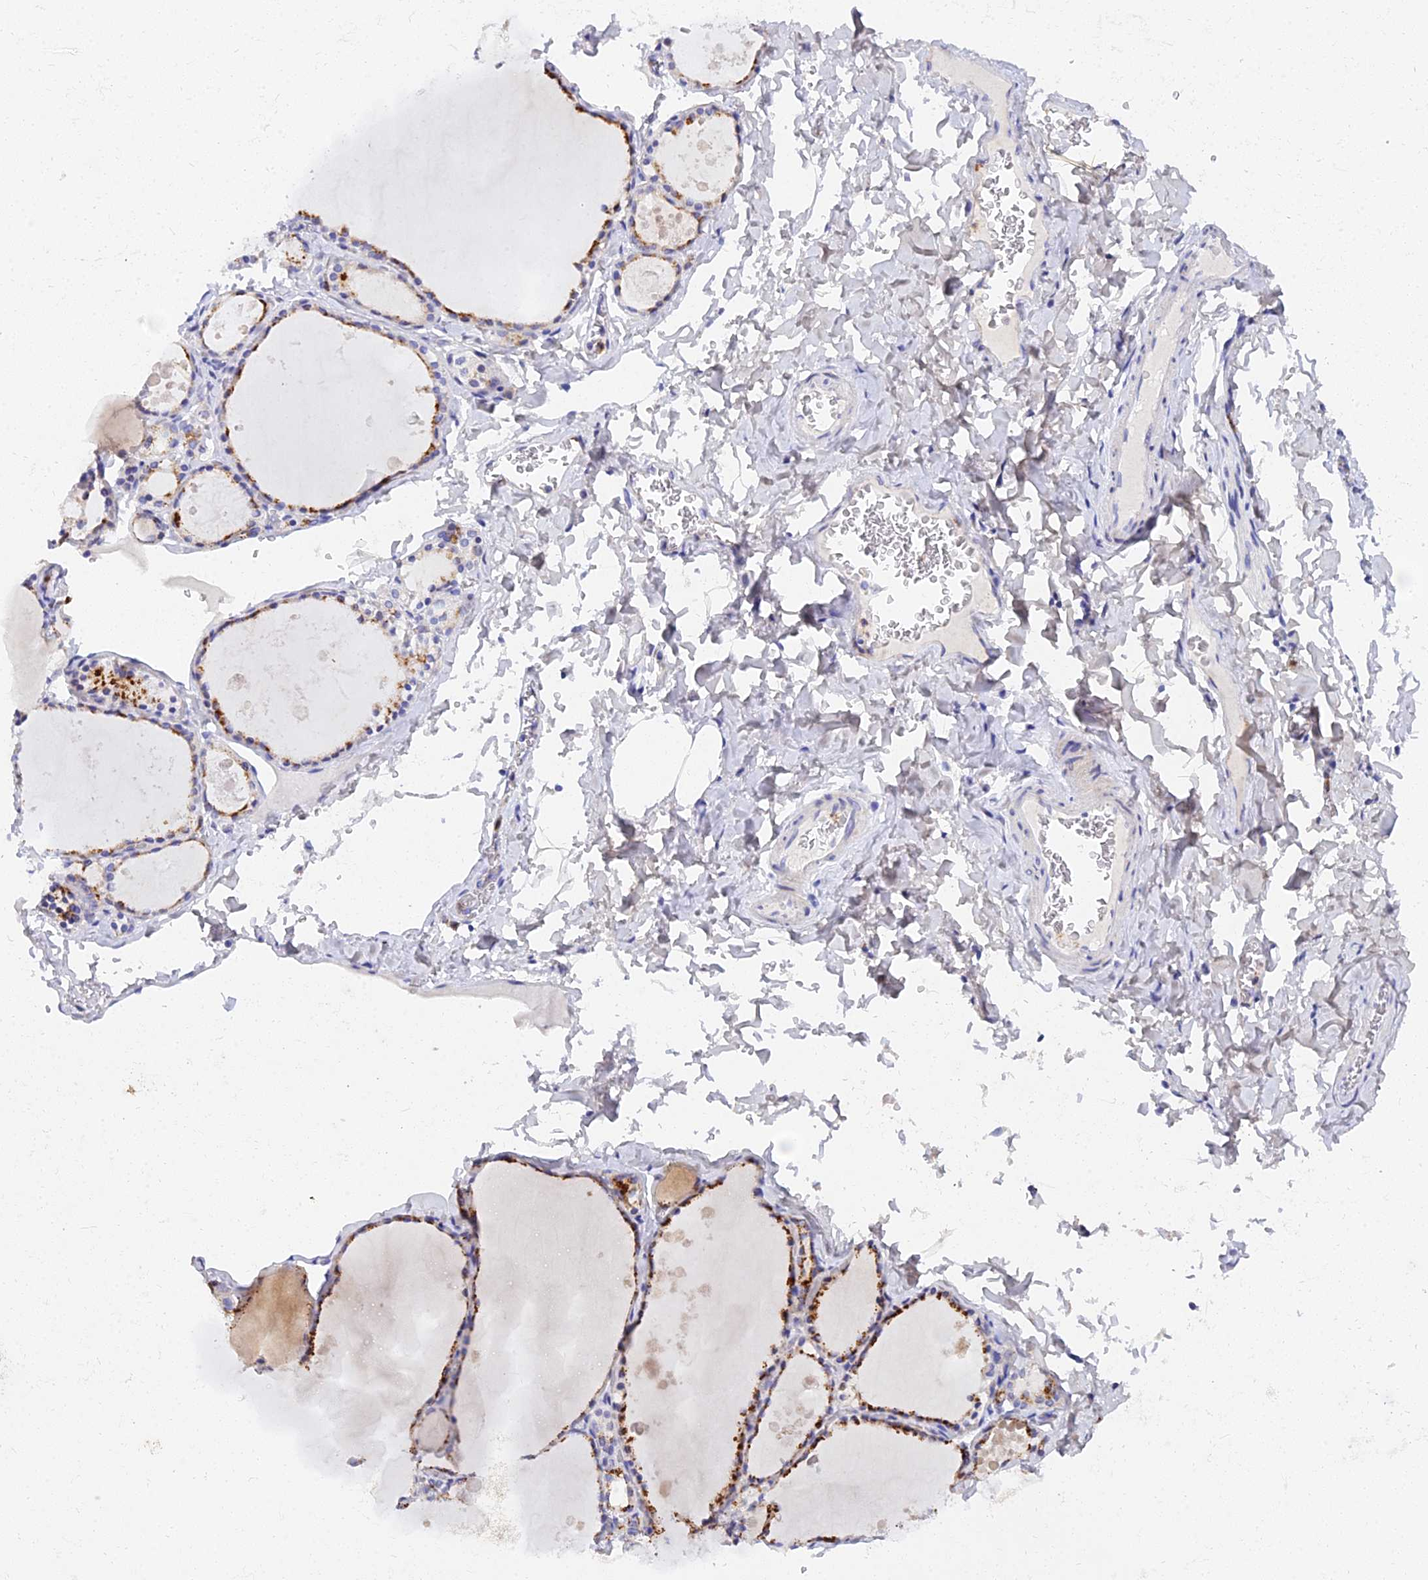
{"staining": {"intensity": "moderate", "quantity": ">75%", "location": "cytoplasmic/membranous"}, "tissue": "thyroid gland", "cell_type": "Glandular cells", "image_type": "normal", "snomed": [{"axis": "morphology", "description": "Normal tissue, NOS"}, {"axis": "topography", "description": "Thyroid gland"}], "caption": "Glandular cells show moderate cytoplasmic/membranous expression in approximately >75% of cells in normal thyroid gland. The protein of interest is stained brown, and the nuclei are stained in blue (DAB IHC with brightfield microscopy, high magnification).", "gene": "VWC2L", "patient": {"sex": "male", "age": 56}}